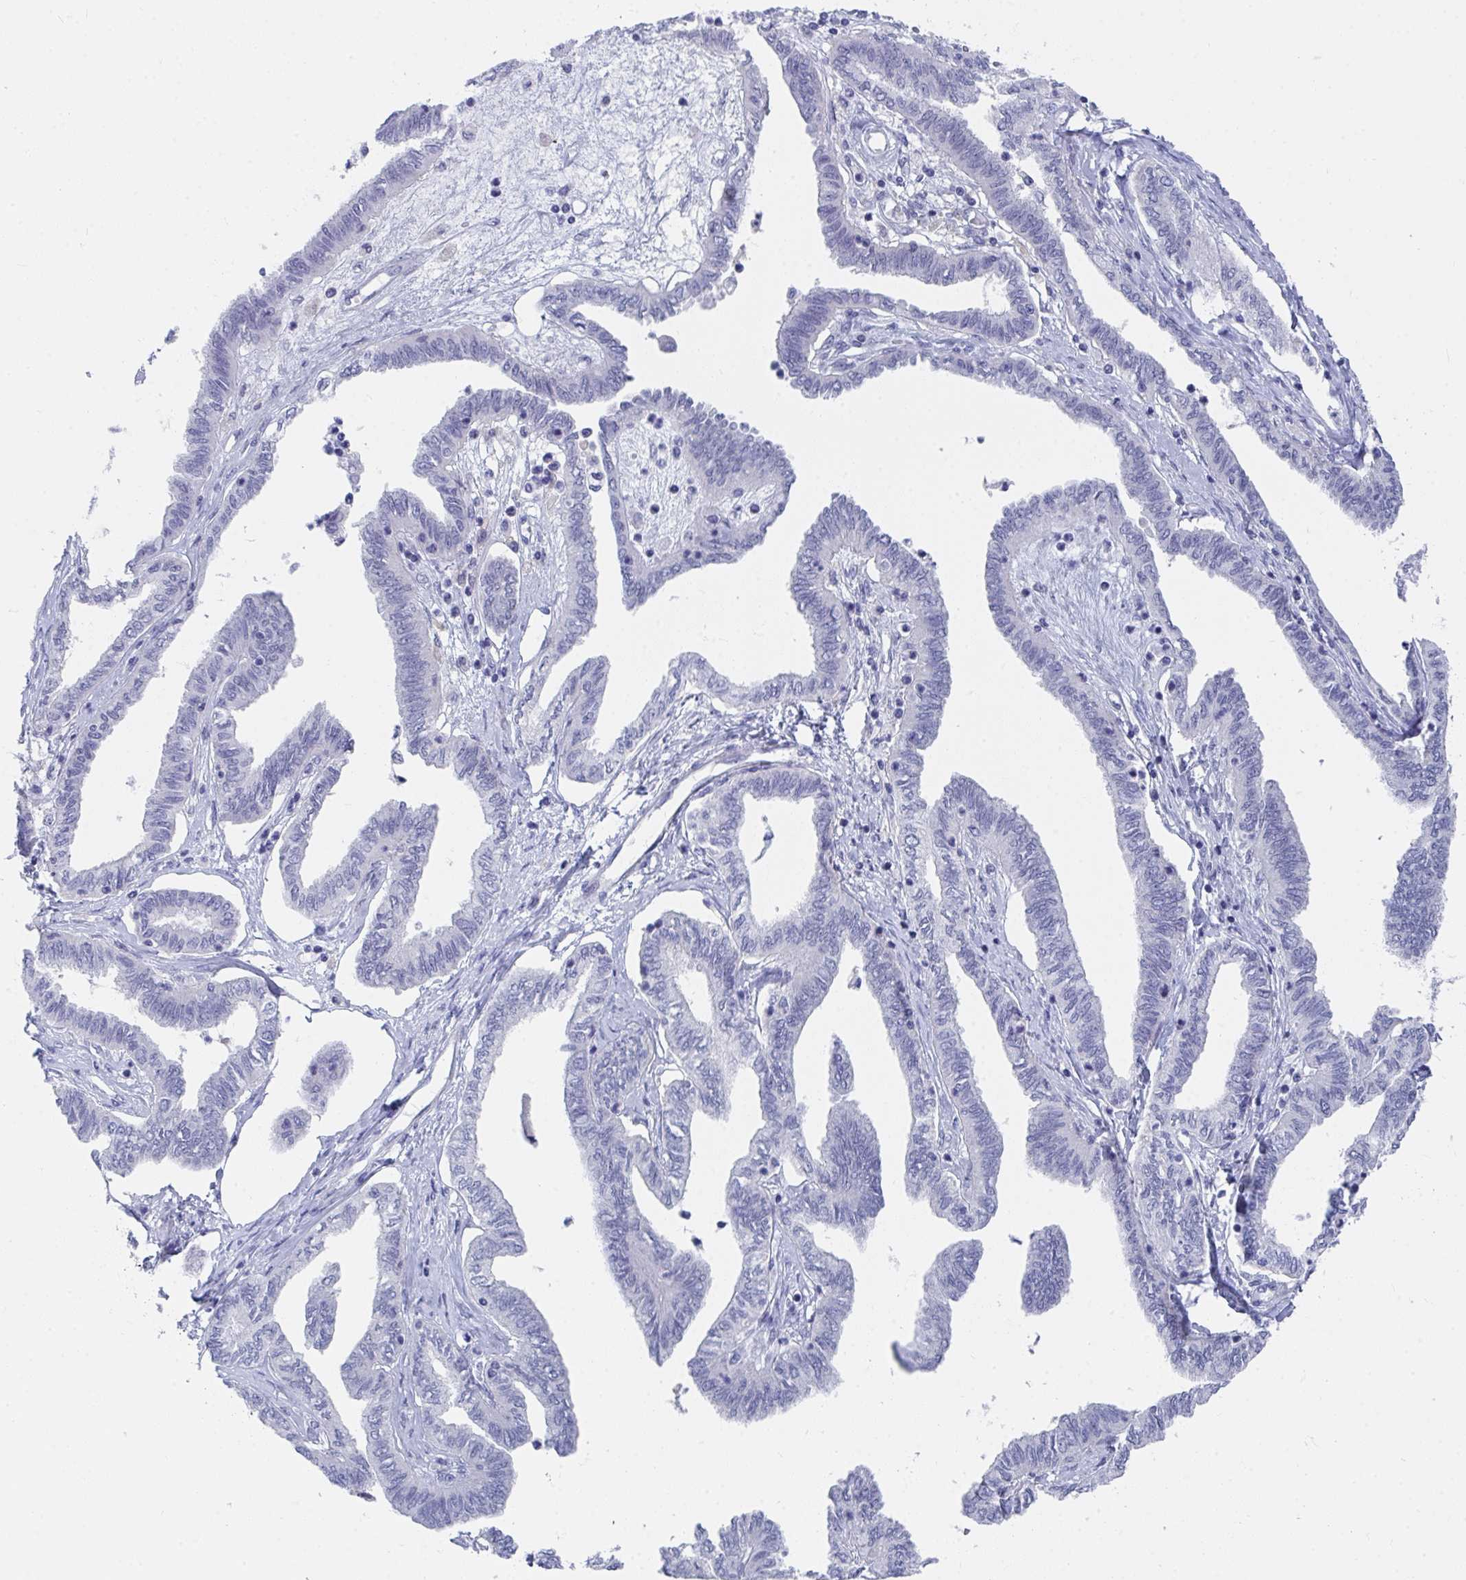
{"staining": {"intensity": "negative", "quantity": "none", "location": "none"}, "tissue": "ovarian cancer", "cell_type": "Tumor cells", "image_type": "cancer", "snomed": [{"axis": "morphology", "description": "Carcinoma, endometroid"}, {"axis": "topography", "description": "Ovary"}], "caption": "DAB (3,3'-diaminobenzidine) immunohistochemical staining of human ovarian endometroid carcinoma exhibits no significant positivity in tumor cells.", "gene": "DAOA", "patient": {"sex": "female", "age": 70}}